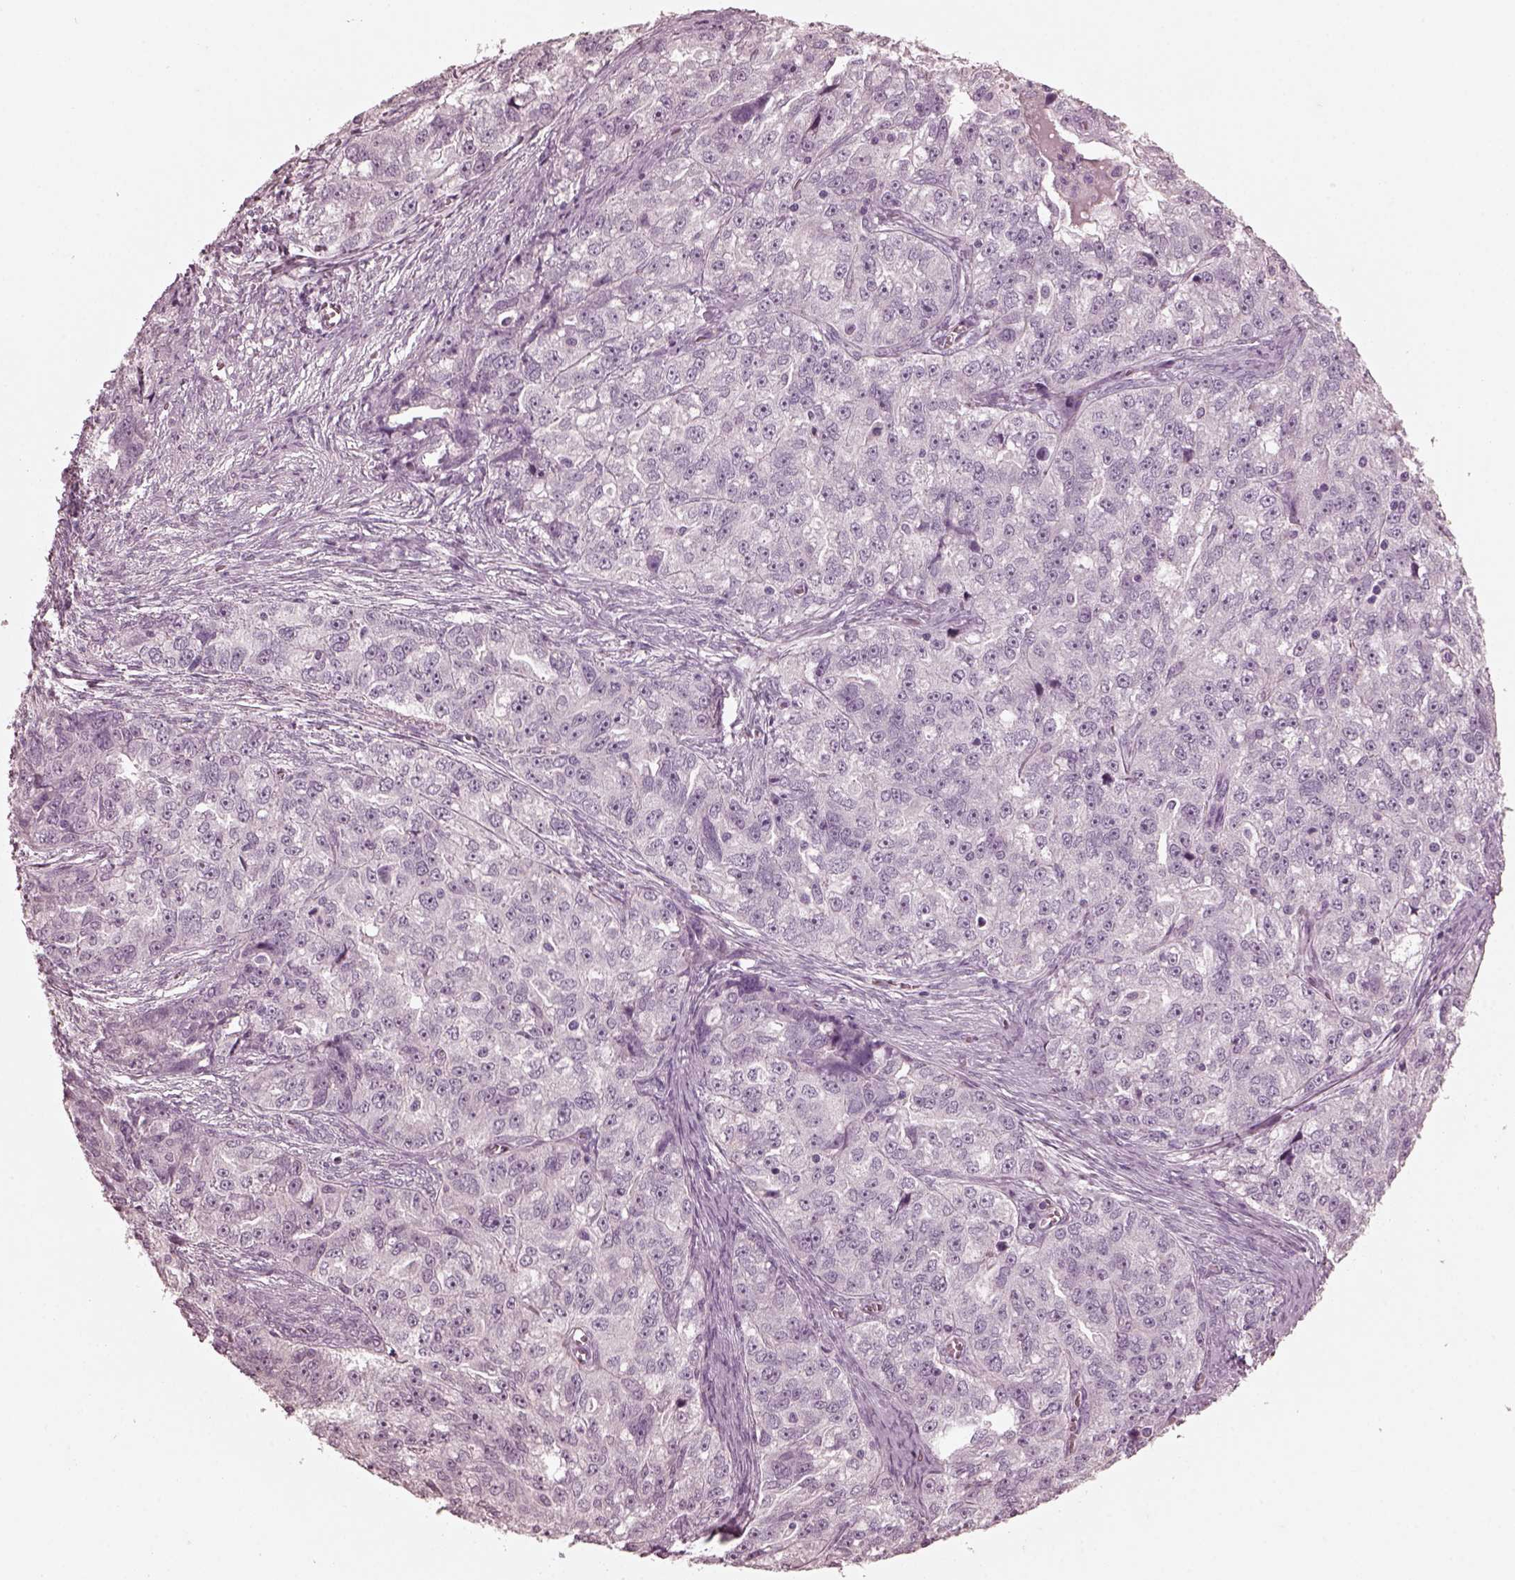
{"staining": {"intensity": "negative", "quantity": "none", "location": "none"}, "tissue": "ovarian cancer", "cell_type": "Tumor cells", "image_type": "cancer", "snomed": [{"axis": "morphology", "description": "Cystadenocarcinoma, serous, NOS"}, {"axis": "topography", "description": "Ovary"}], "caption": "Tumor cells are negative for brown protein staining in ovarian cancer.", "gene": "CGA", "patient": {"sex": "female", "age": 51}}